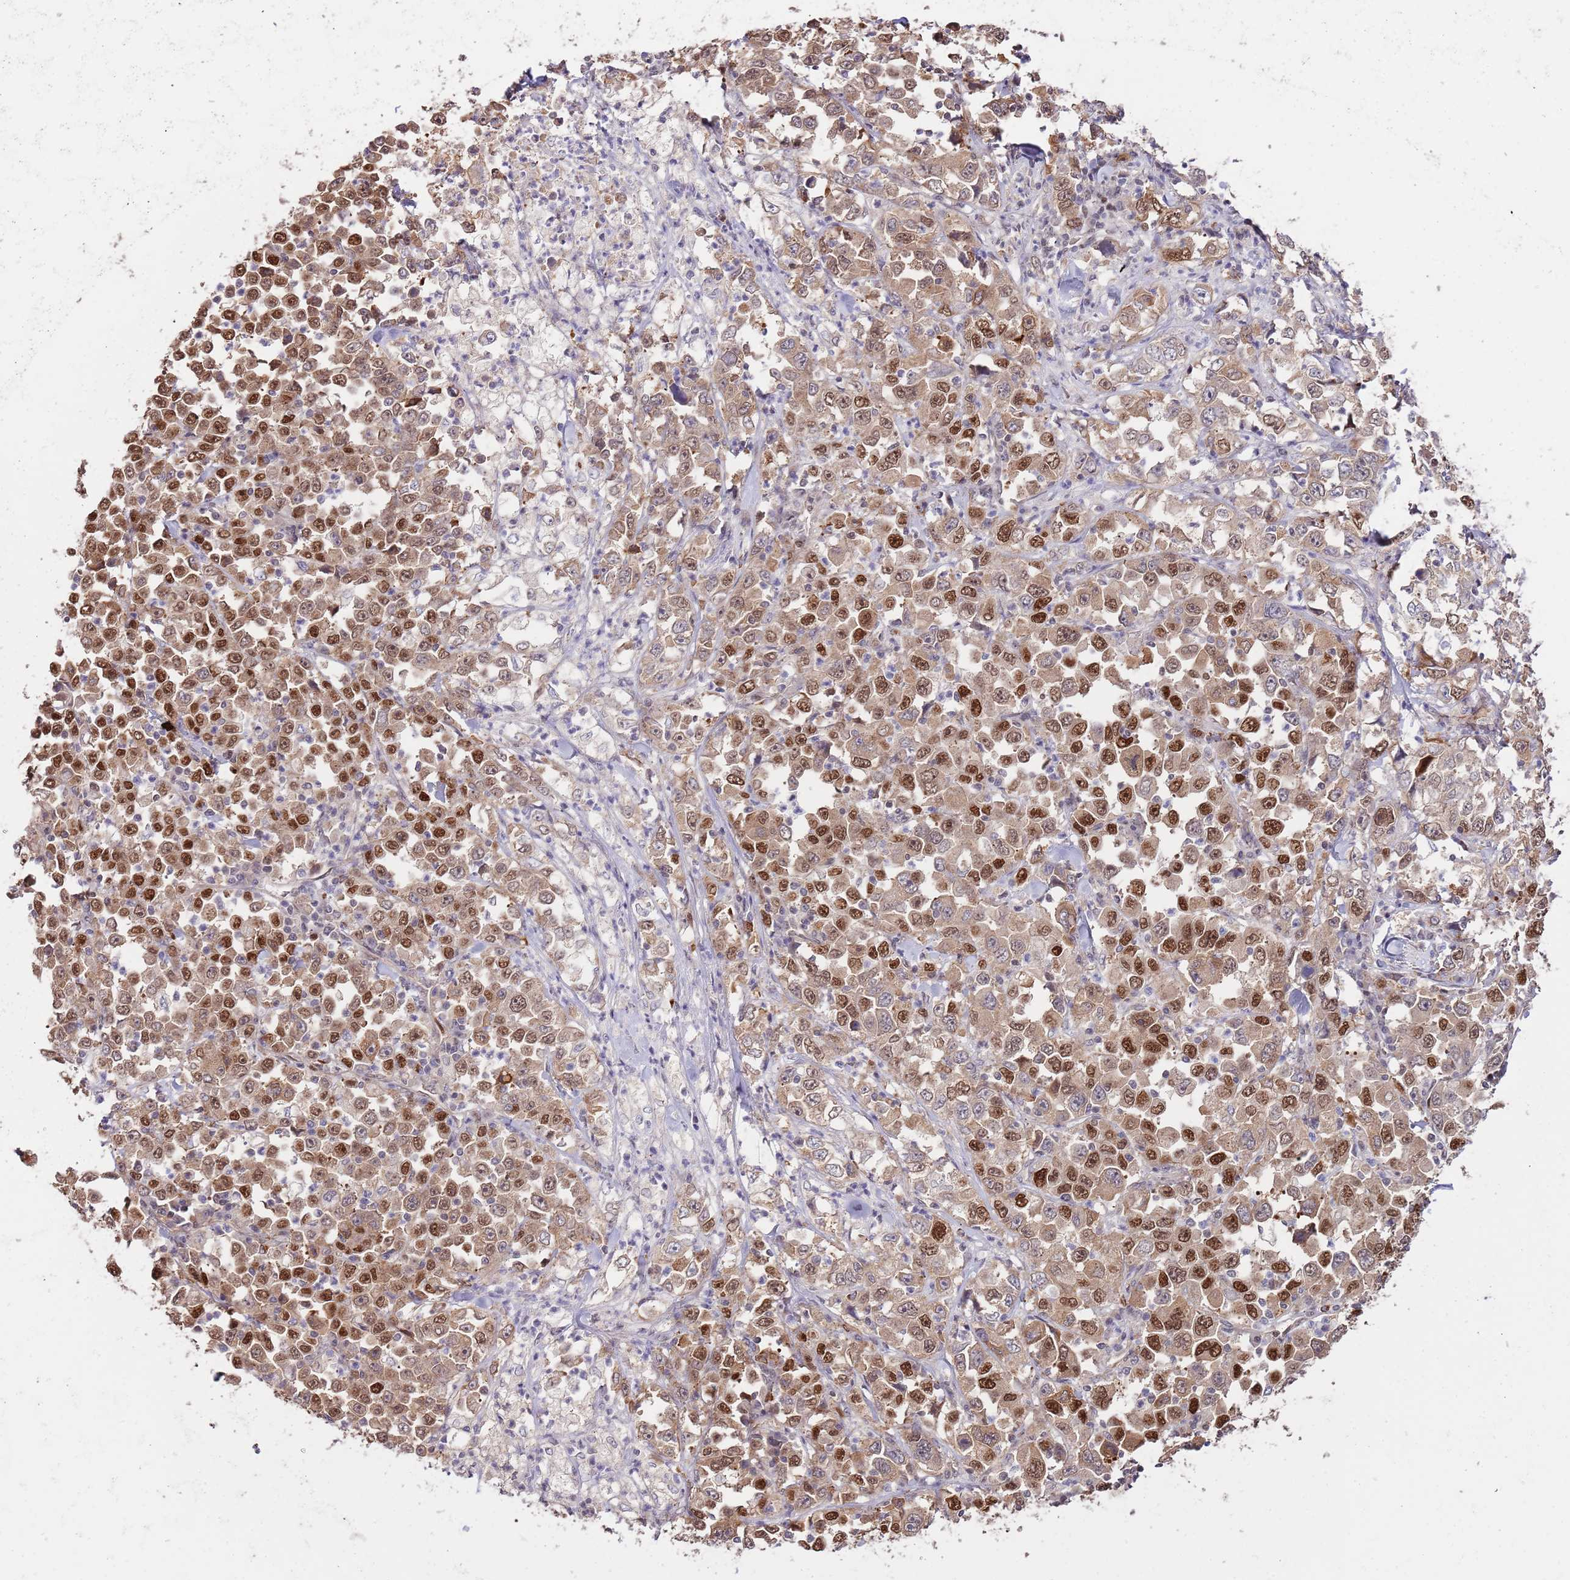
{"staining": {"intensity": "strong", "quantity": ">75%", "location": "cytoplasmic/membranous,nuclear"}, "tissue": "stomach cancer", "cell_type": "Tumor cells", "image_type": "cancer", "snomed": [{"axis": "morphology", "description": "Normal tissue, NOS"}, {"axis": "morphology", "description": "Adenocarcinoma, NOS"}, {"axis": "topography", "description": "Stomach, upper"}, {"axis": "topography", "description": "Stomach"}], "caption": "Stomach cancer (adenocarcinoma) stained with a protein marker demonstrates strong staining in tumor cells.", "gene": "RIF1", "patient": {"sex": "male", "age": 59}}